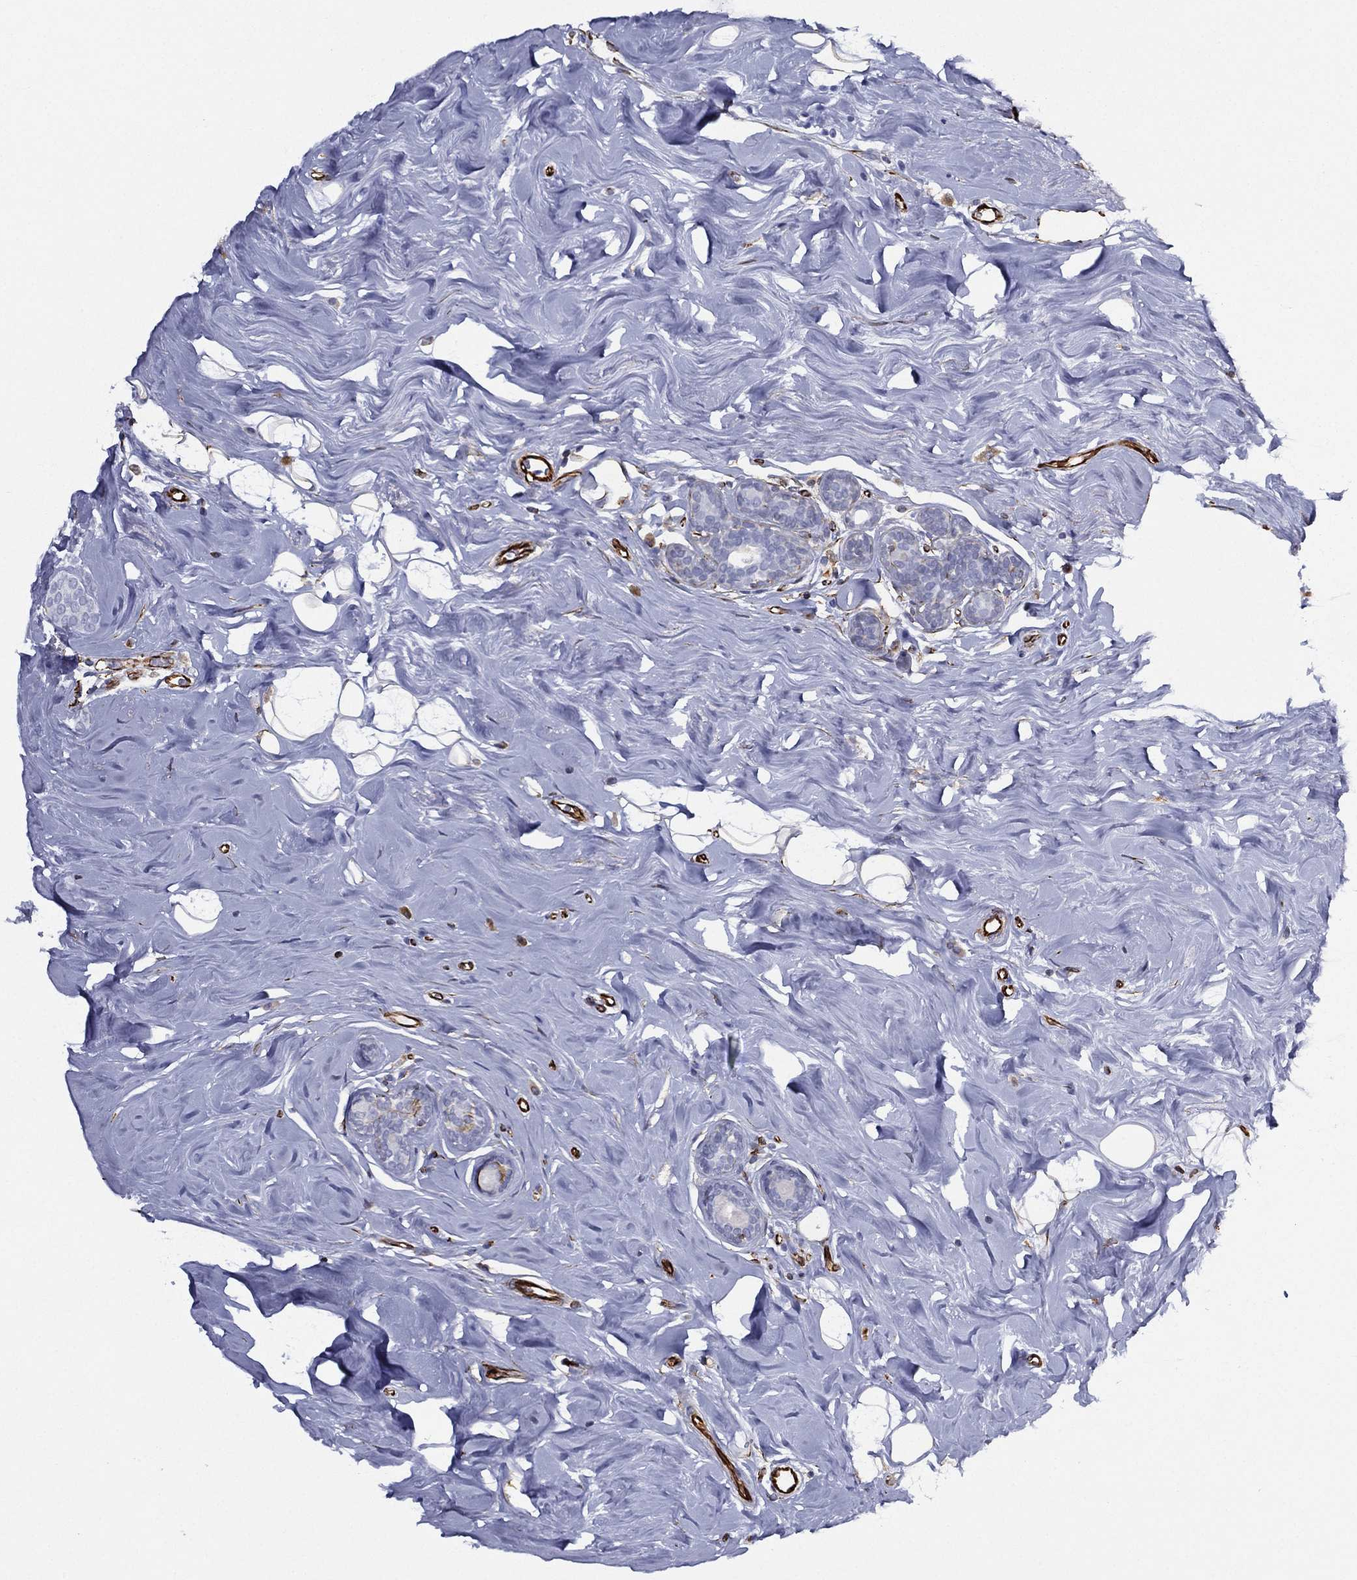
{"staining": {"intensity": "negative", "quantity": "none", "location": "none"}, "tissue": "breast cancer", "cell_type": "Tumor cells", "image_type": "cancer", "snomed": [{"axis": "morphology", "description": "Lobular carcinoma"}, {"axis": "topography", "description": "Breast"}], "caption": "This is an immunohistochemistry image of breast cancer (lobular carcinoma). There is no staining in tumor cells.", "gene": "MAS1", "patient": {"sex": "female", "age": 49}}